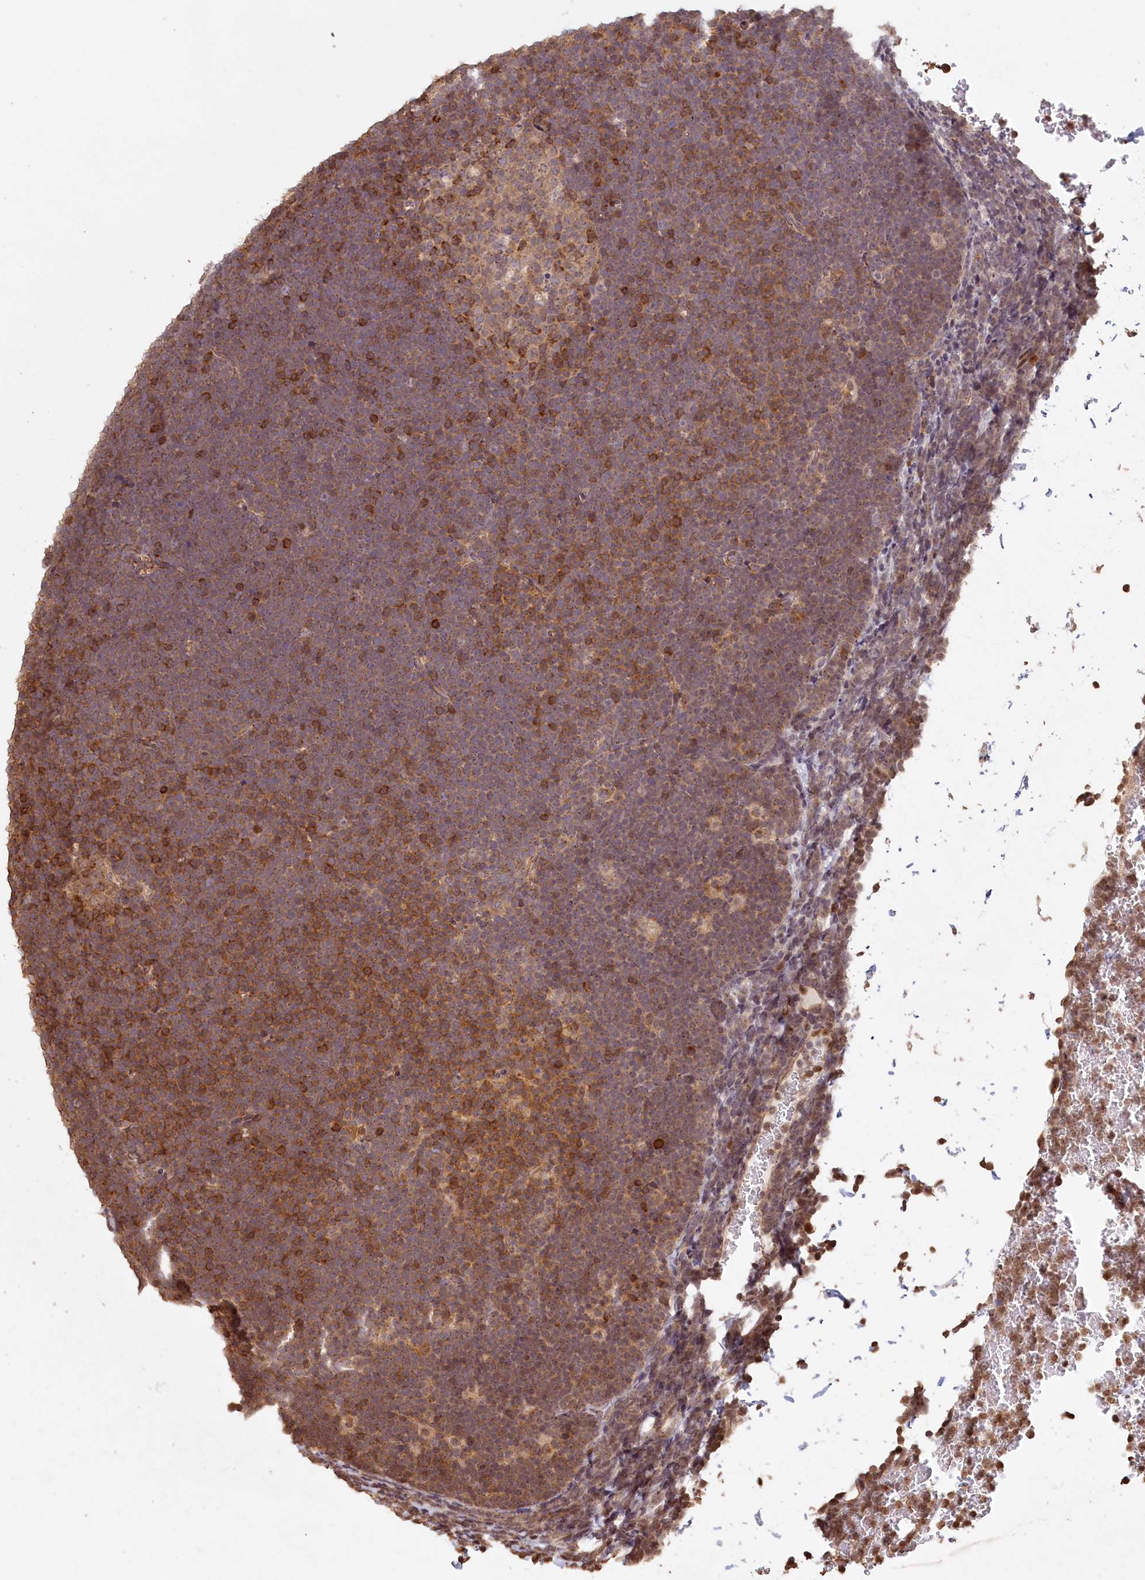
{"staining": {"intensity": "moderate", "quantity": "<25%", "location": "cytoplasmic/membranous"}, "tissue": "lymphoma", "cell_type": "Tumor cells", "image_type": "cancer", "snomed": [{"axis": "morphology", "description": "Malignant lymphoma, non-Hodgkin's type, High grade"}, {"axis": "topography", "description": "Lymph node"}], "caption": "Immunohistochemistry (IHC) histopathology image of lymphoma stained for a protein (brown), which exhibits low levels of moderate cytoplasmic/membranous positivity in approximately <25% of tumor cells.", "gene": "MADD", "patient": {"sex": "male", "age": 13}}